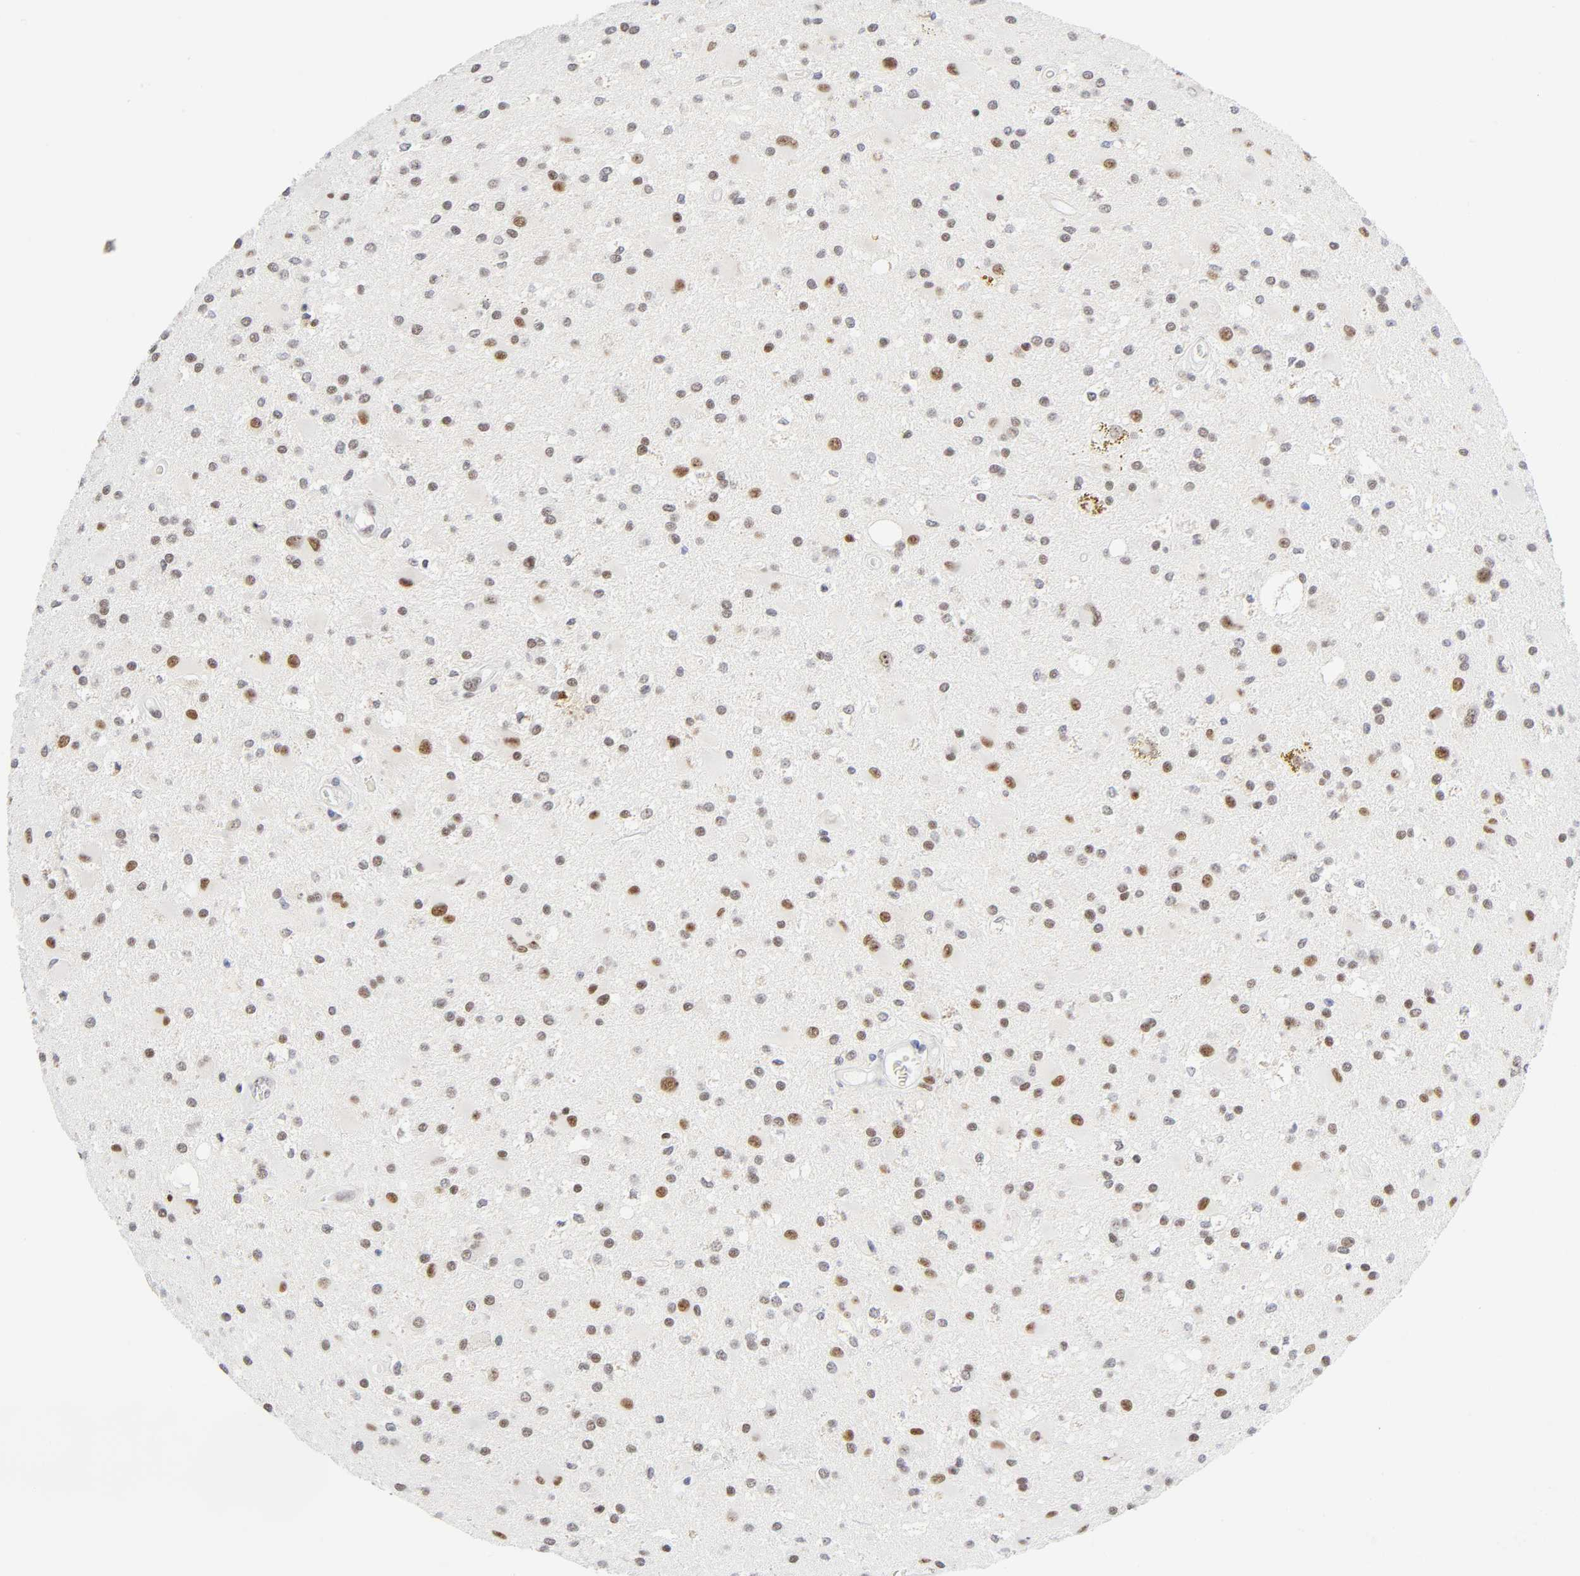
{"staining": {"intensity": "moderate", "quantity": ">75%", "location": "nuclear"}, "tissue": "glioma", "cell_type": "Tumor cells", "image_type": "cancer", "snomed": [{"axis": "morphology", "description": "Glioma, malignant, Low grade"}, {"axis": "topography", "description": "Brain"}], "caption": "A brown stain highlights moderate nuclear expression of a protein in human glioma tumor cells.", "gene": "NFIC", "patient": {"sex": "male", "age": 58}}